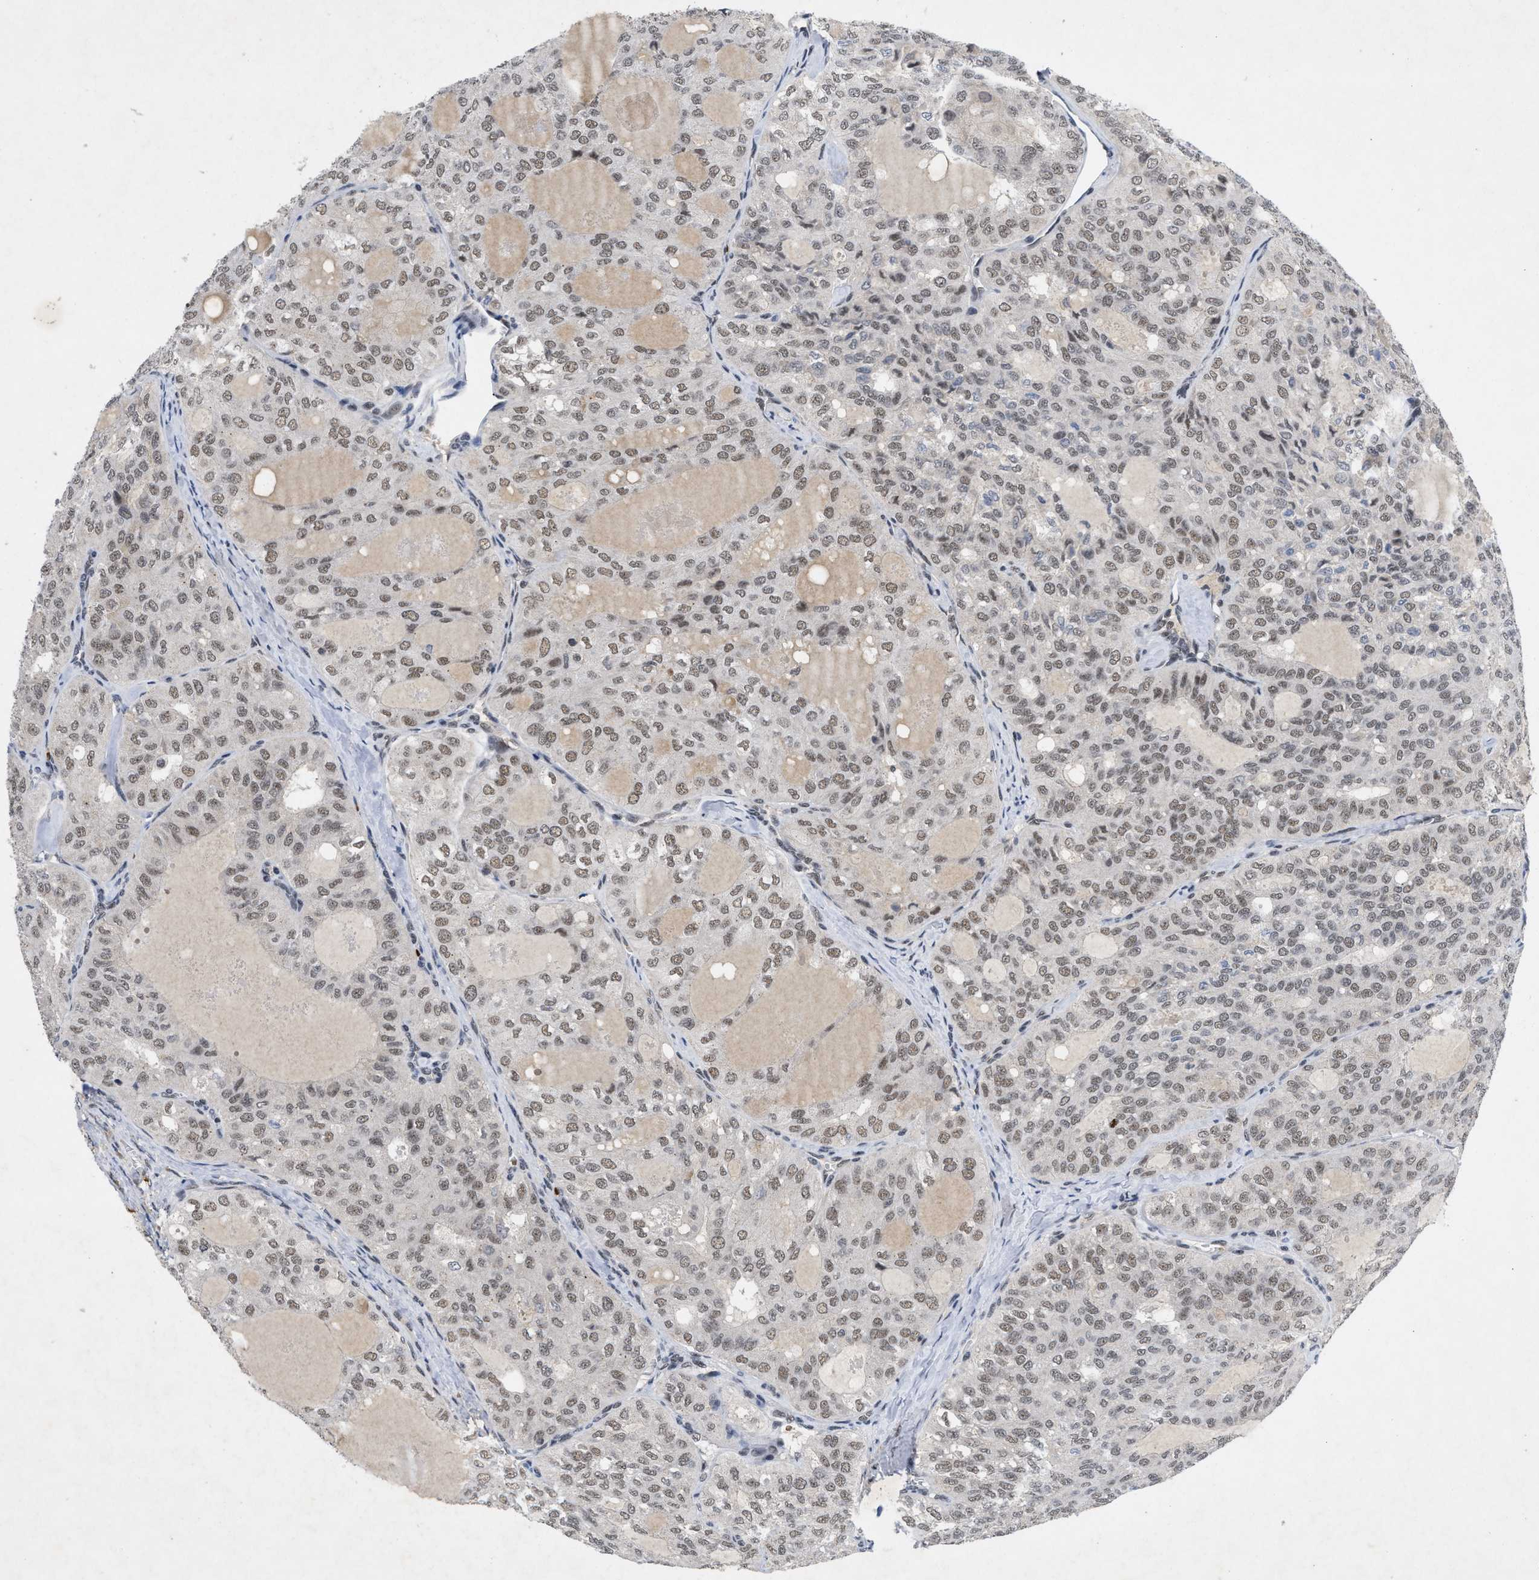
{"staining": {"intensity": "weak", "quantity": ">75%", "location": "nuclear"}, "tissue": "thyroid cancer", "cell_type": "Tumor cells", "image_type": "cancer", "snomed": [{"axis": "morphology", "description": "Follicular adenoma carcinoma, NOS"}, {"axis": "topography", "description": "Thyroid gland"}], "caption": "Thyroid cancer stained with DAB immunohistochemistry reveals low levels of weak nuclear staining in about >75% of tumor cells. The protein is shown in brown color, while the nuclei are stained blue.", "gene": "ZNF346", "patient": {"sex": "male", "age": 75}}